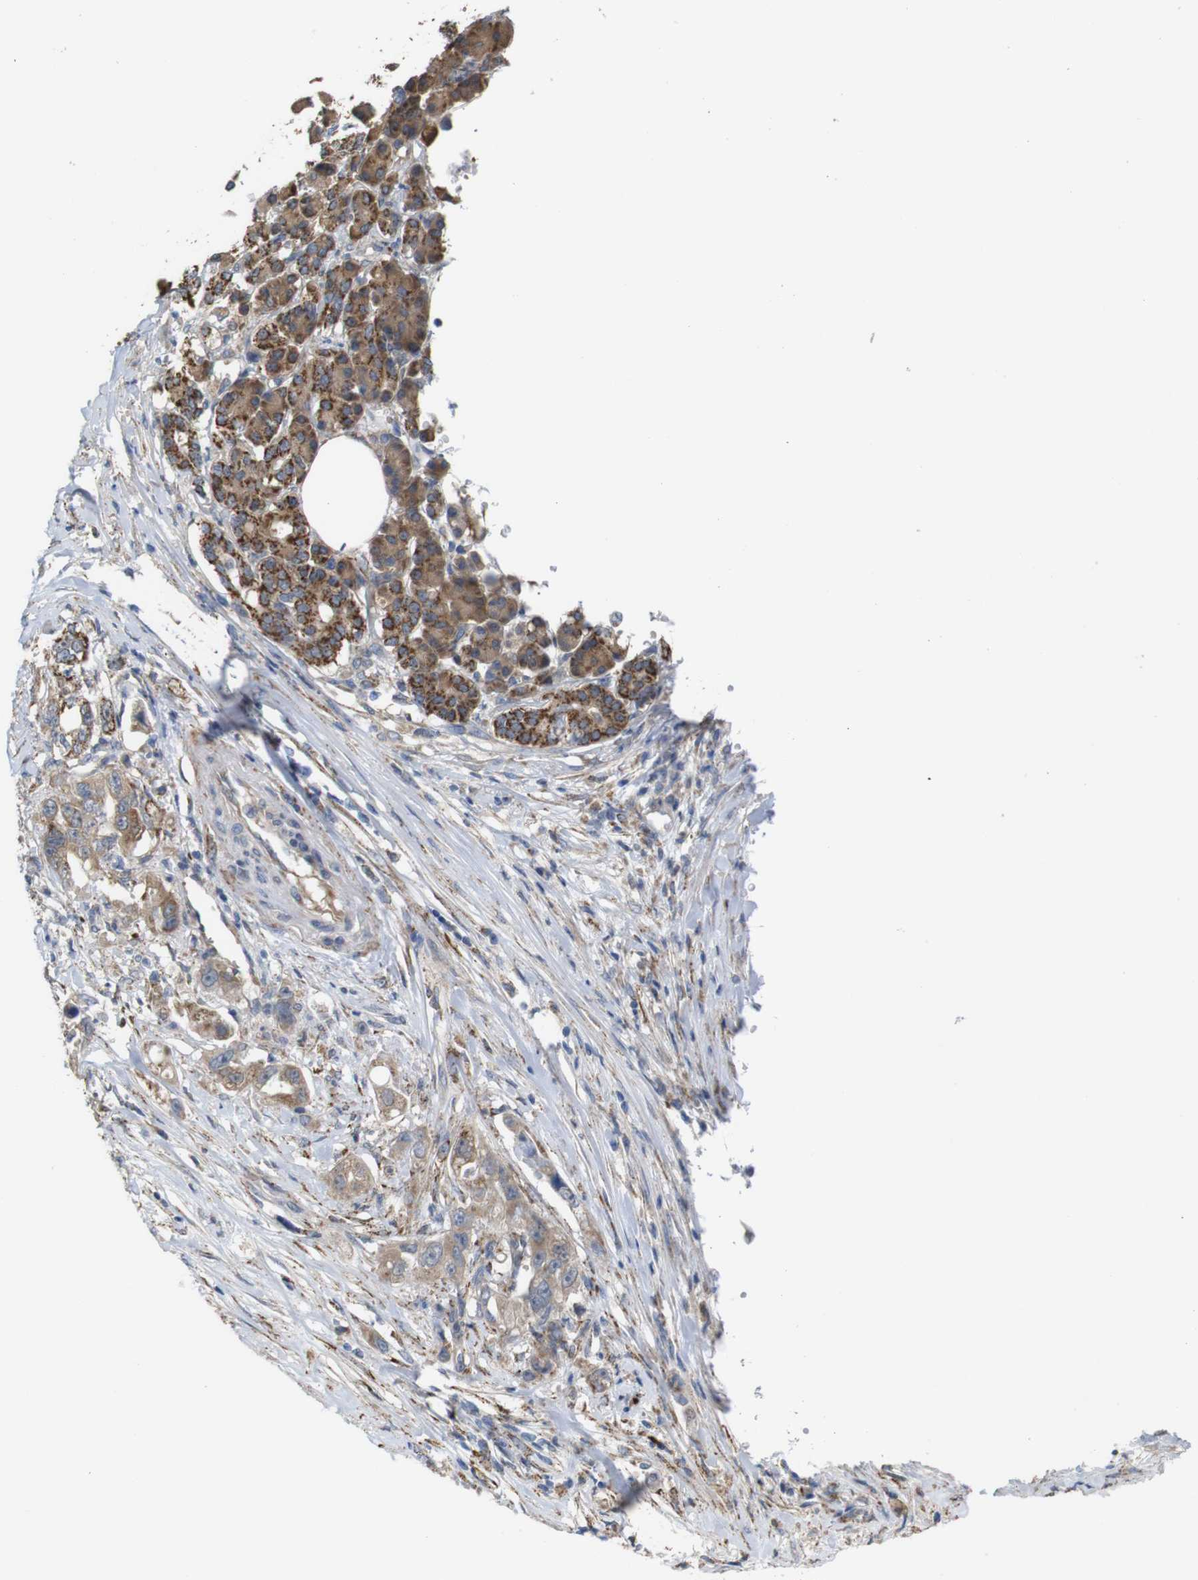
{"staining": {"intensity": "moderate", "quantity": ">75%", "location": "cytoplasmic/membranous"}, "tissue": "pancreatic cancer", "cell_type": "Tumor cells", "image_type": "cancer", "snomed": [{"axis": "morphology", "description": "Normal tissue, NOS"}, {"axis": "topography", "description": "Pancreas"}], "caption": "High-power microscopy captured an immunohistochemistry (IHC) photomicrograph of pancreatic cancer, revealing moderate cytoplasmic/membranous positivity in approximately >75% of tumor cells. (DAB IHC, brown staining for protein, blue staining for nuclei).", "gene": "PTPRR", "patient": {"sex": "male", "age": 42}}